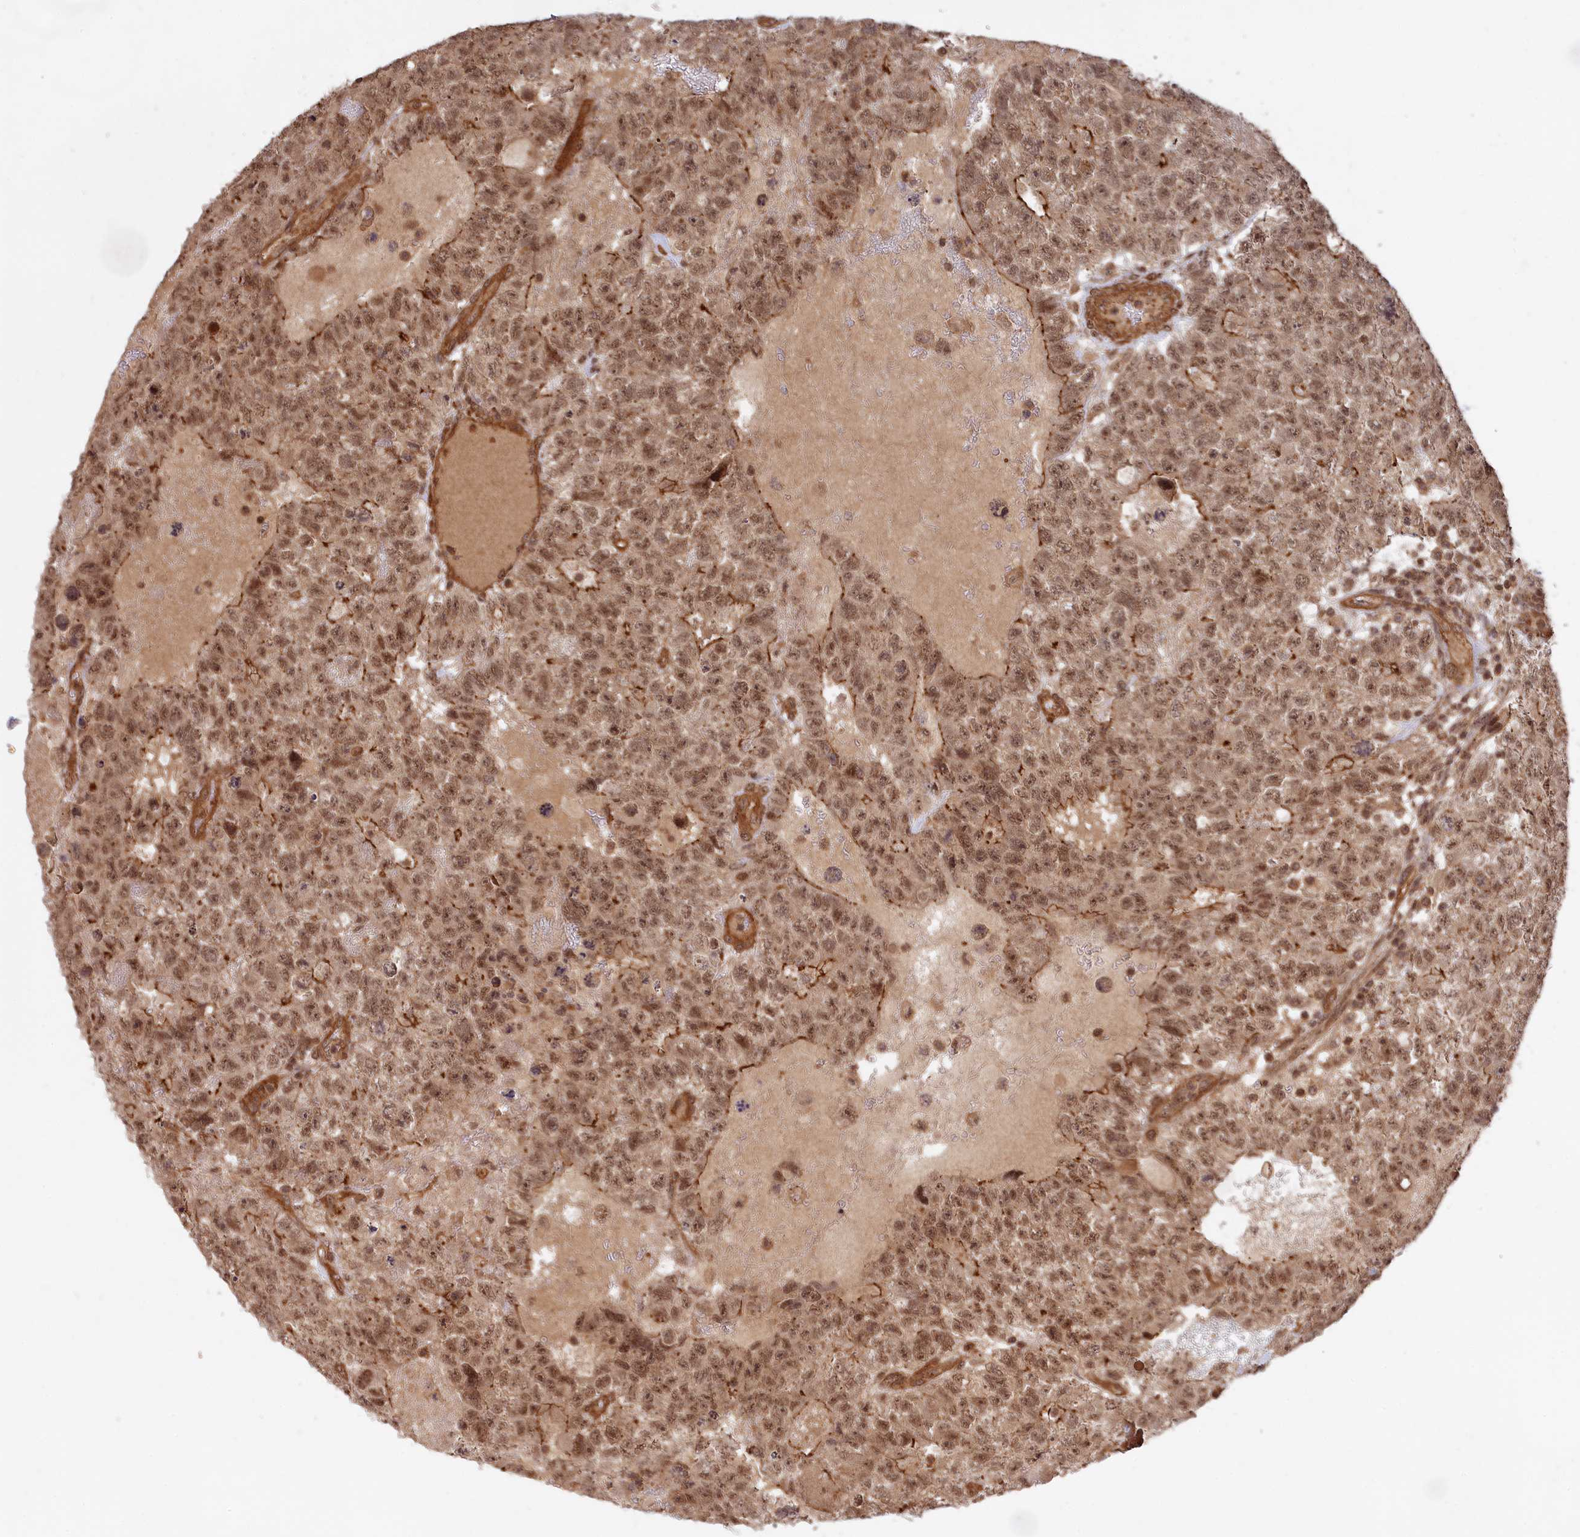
{"staining": {"intensity": "moderate", "quantity": ">75%", "location": "nuclear"}, "tissue": "testis cancer", "cell_type": "Tumor cells", "image_type": "cancer", "snomed": [{"axis": "morphology", "description": "Carcinoma, Embryonal, NOS"}, {"axis": "topography", "description": "Testis"}], "caption": "Protein expression analysis of human testis cancer reveals moderate nuclear positivity in approximately >75% of tumor cells.", "gene": "CCDC174", "patient": {"sex": "male", "age": 26}}